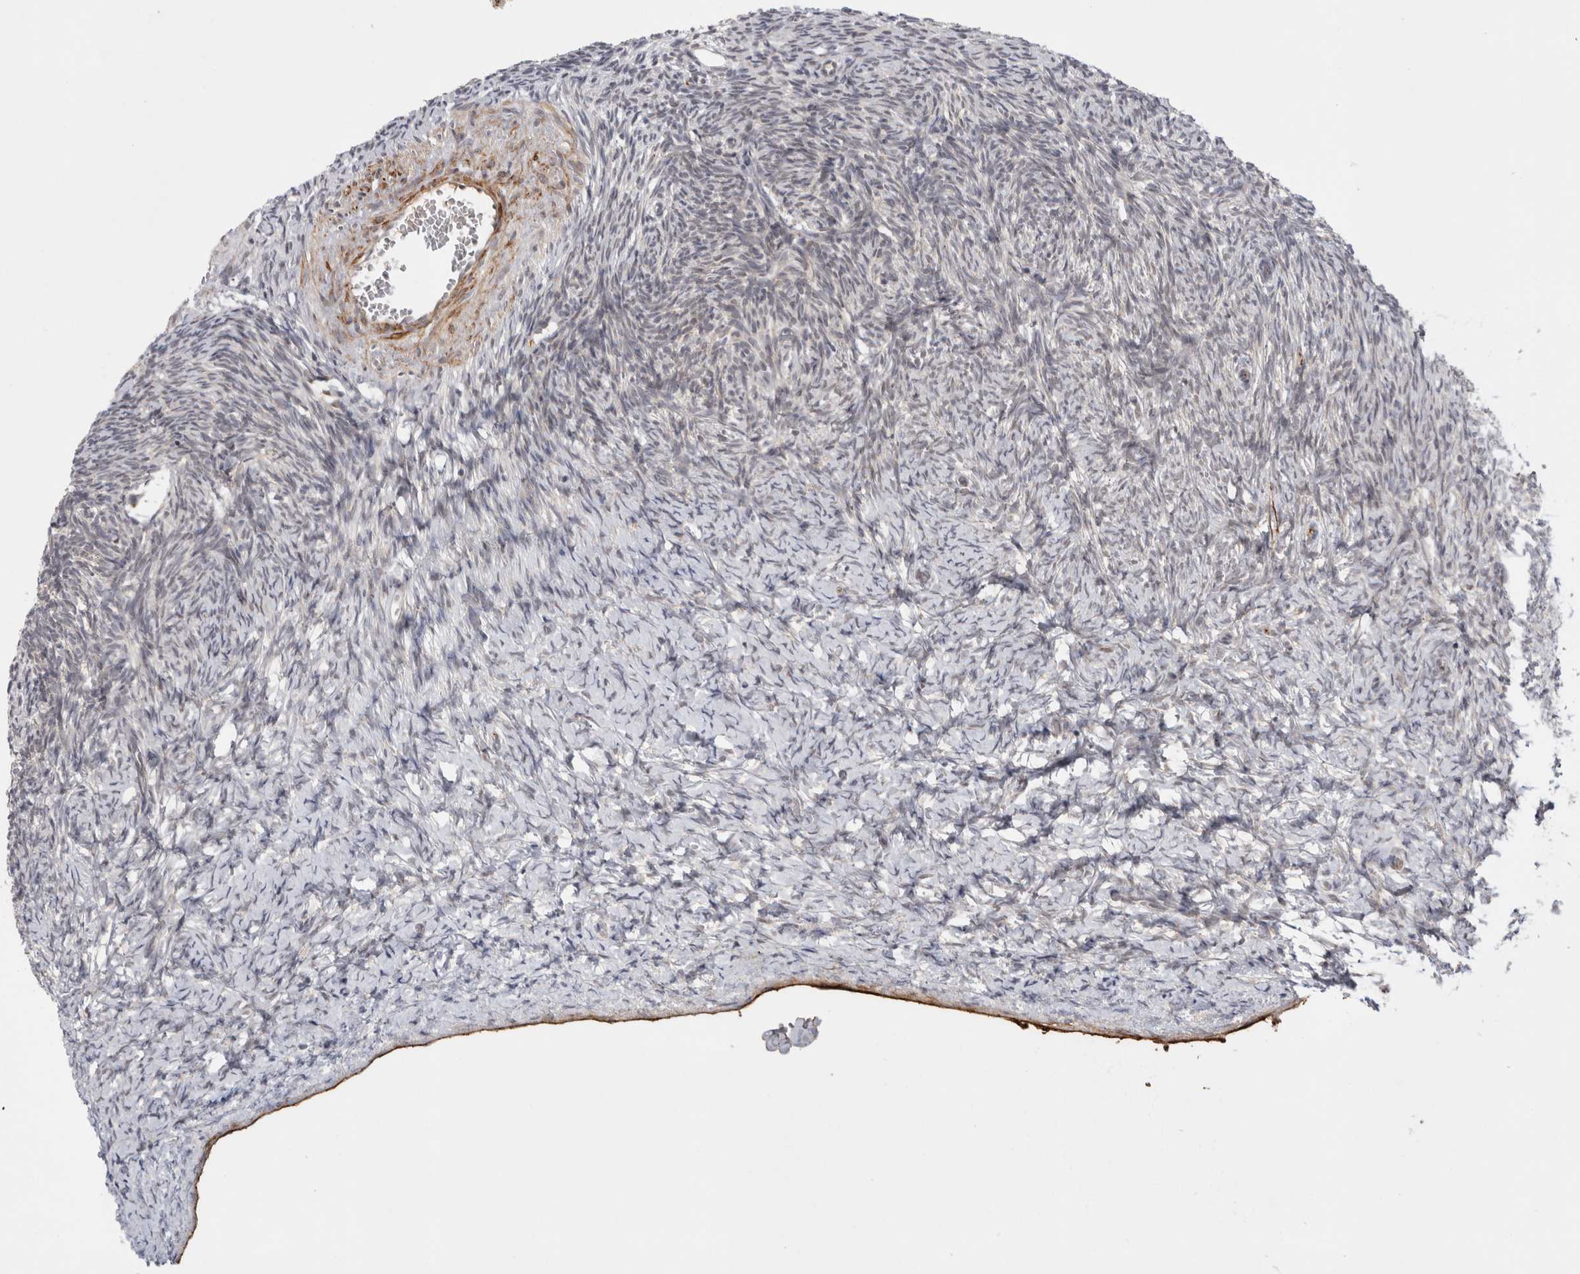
{"staining": {"intensity": "negative", "quantity": "none", "location": "none"}, "tissue": "ovary", "cell_type": "Ovarian stroma cells", "image_type": "normal", "snomed": [{"axis": "morphology", "description": "Normal tissue, NOS"}, {"axis": "topography", "description": "Ovary"}], "caption": "Ovarian stroma cells show no significant protein positivity in unremarkable ovary. Brightfield microscopy of immunohistochemistry (IHC) stained with DAB (brown) and hematoxylin (blue), captured at high magnification.", "gene": "ZNF318", "patient": {"sex": "female", "age": 34}}